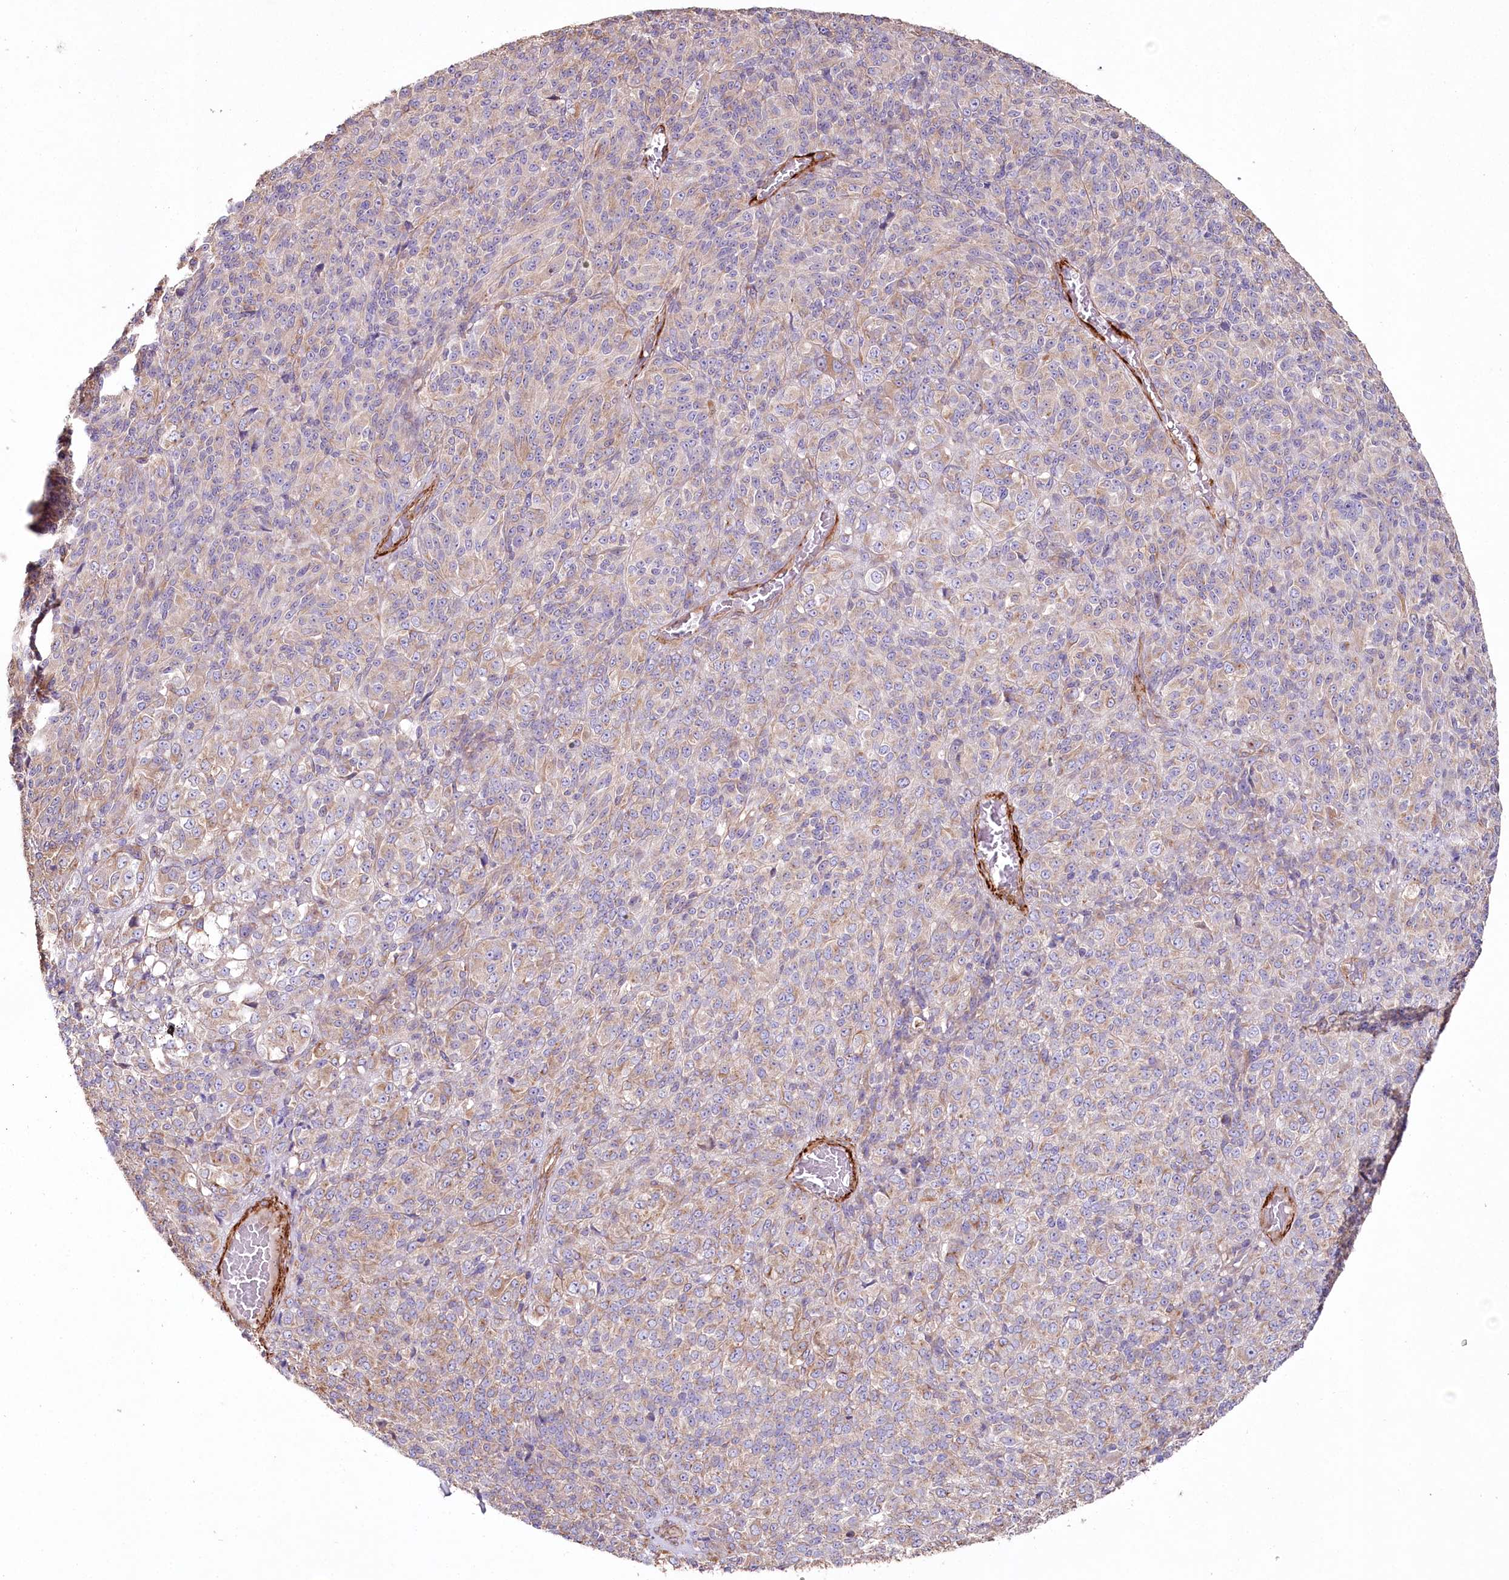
{"staining": {"intensity": "moderate", "quantity": "<25%", "location": "cytoplasmic/membranous"}, "tissue": "melanoma", "cell_type": "Tumor cells", "image_type": "cancer", "snomed": [{"axis": "morphology", "description": "Malignant melanoma, Metastatic site"}, {"axis": "topography", "description": "Brain"}], "caption": "Moderate cytoplasmic/membranous positivity for a protein is present in approximately <25% of tumor cells of malignant melanoma (metastatic site) using IHC.", "gene": "SUMF1", "patient": {"sex": "female", "age": 56}}